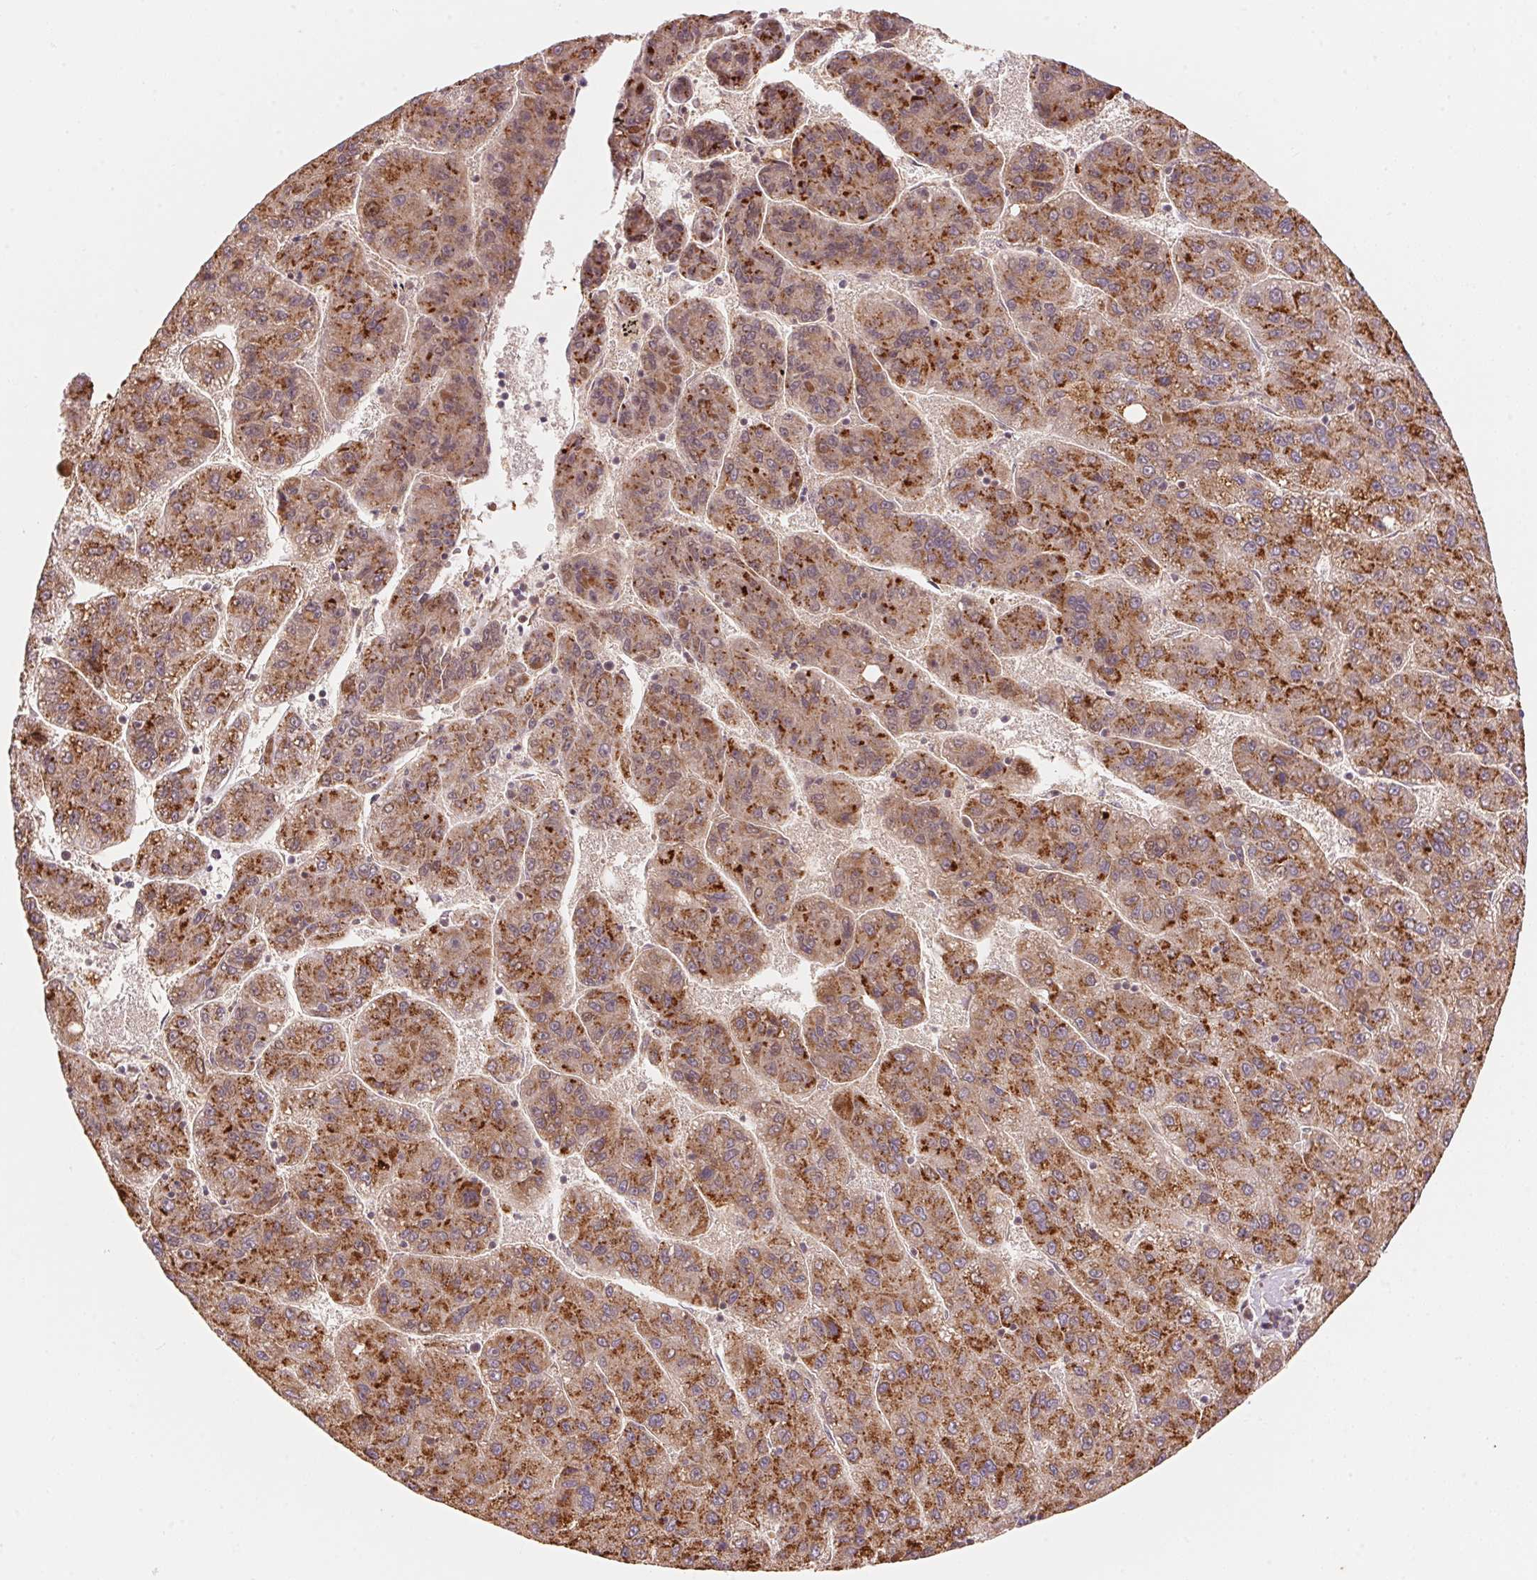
{"staining": {"intensity": "moderate", "quantity": ">75%", "location": "cytoplasmic/membranous"}, "tissue": "liver cancer", "cell_type": "Tumor cells", "image_type": "cancer", "snomed": [{"axis": "morphology", "description": "Carcinoma, Hepatocellular, NOS"}, {"axis": "topography", "description": "Liver"}], "caption": "Liver cancer was stained to show a protein in brown. There is medium levels of moderate cytoplasmic/membranous positivity in approximately >75% of tumor cells.", "gene": "TNIP2", "patient": {"sex": "female", "age": 82}}